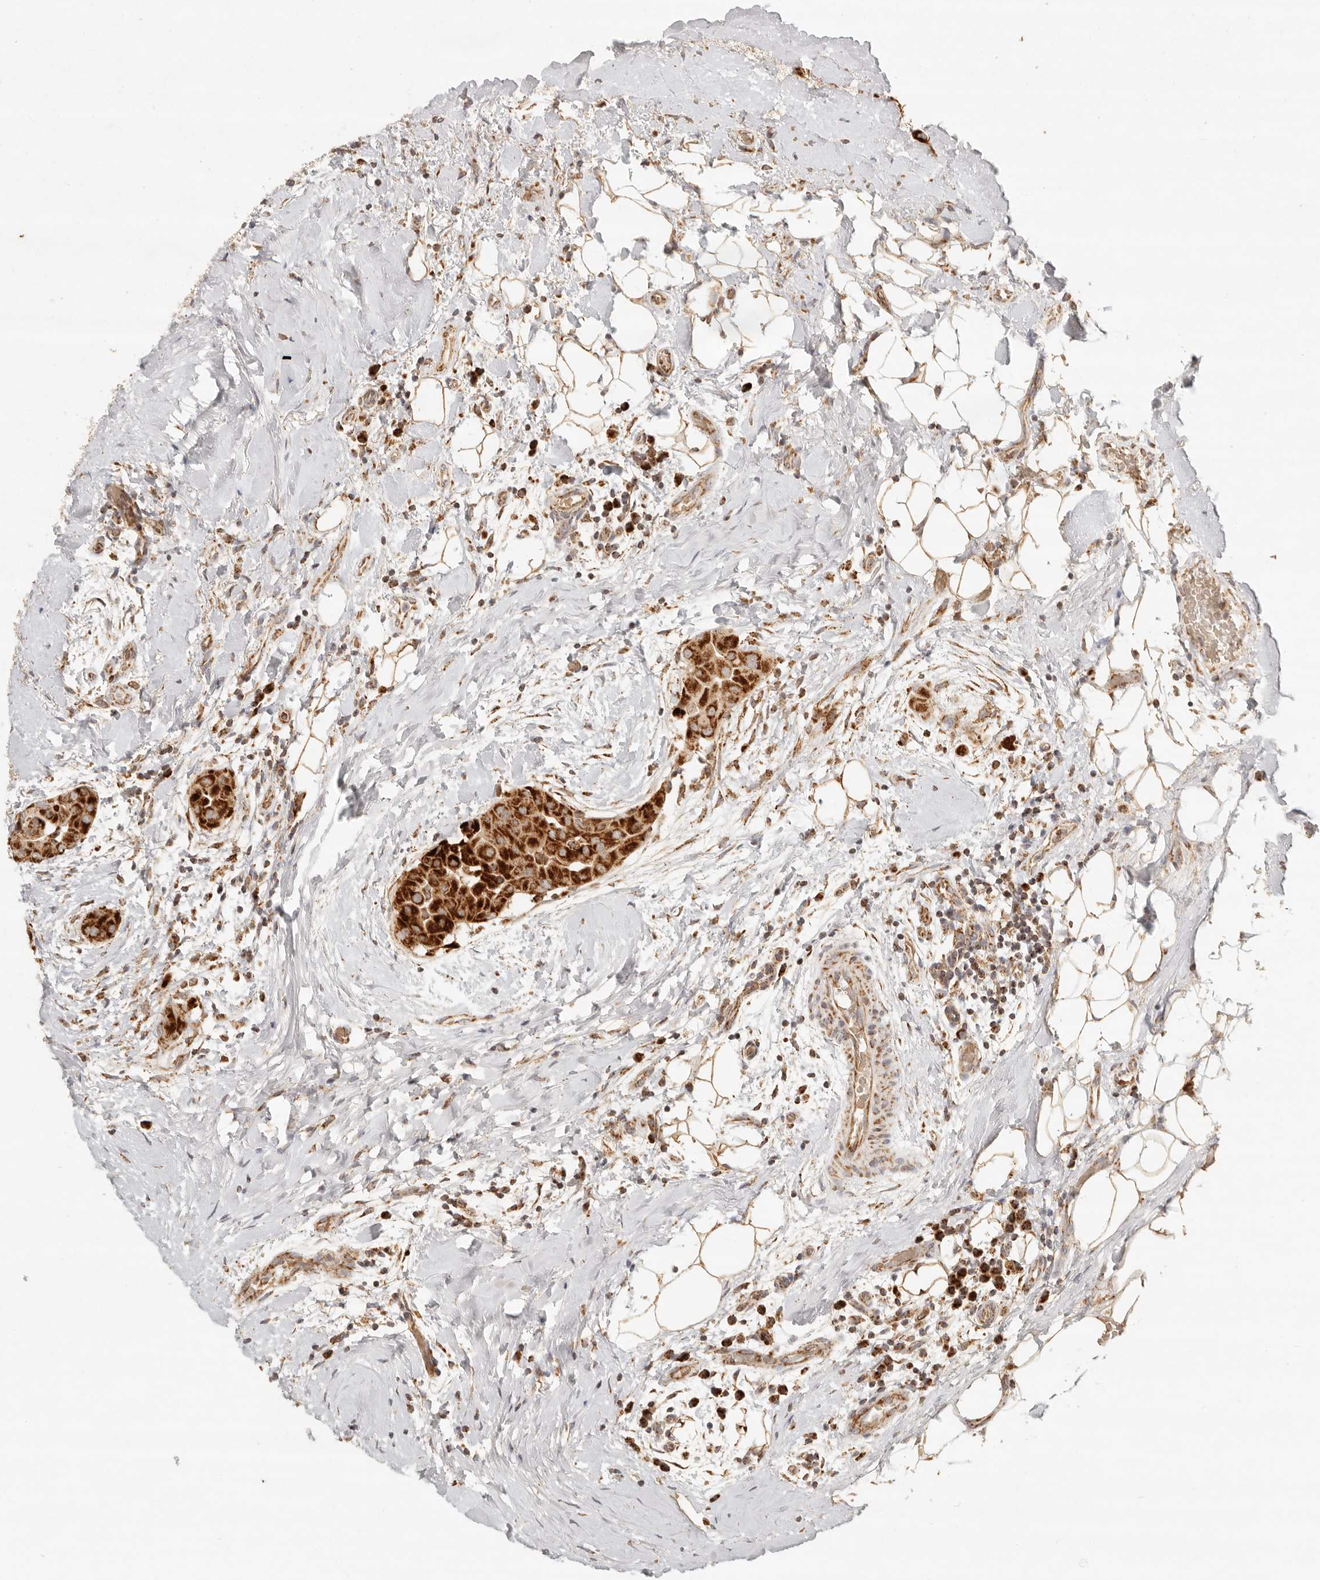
{"staining": {"intensity": "strong", "quantity": ">75%", "location": "cytoplasmic/membranous"}, "tissue": "thyroid cancer", "cell_type": "Tumor cells", "image_type": "cancer", "snomed": [{"axis": "morphology", "description": "Papillary adenocarcinoma, NOS"}, {"axis": "topography", "description": "Thyroid gland"}], "caption": "Strong cytoplasmic/membranous staining for a protein is present in about >75% of tumor cells of thyroid papillary adenocarcinoma using immunohistochemistry (IHC).", "gene": "MRPL55", "patient": {"sex": "male", "age": 33}}